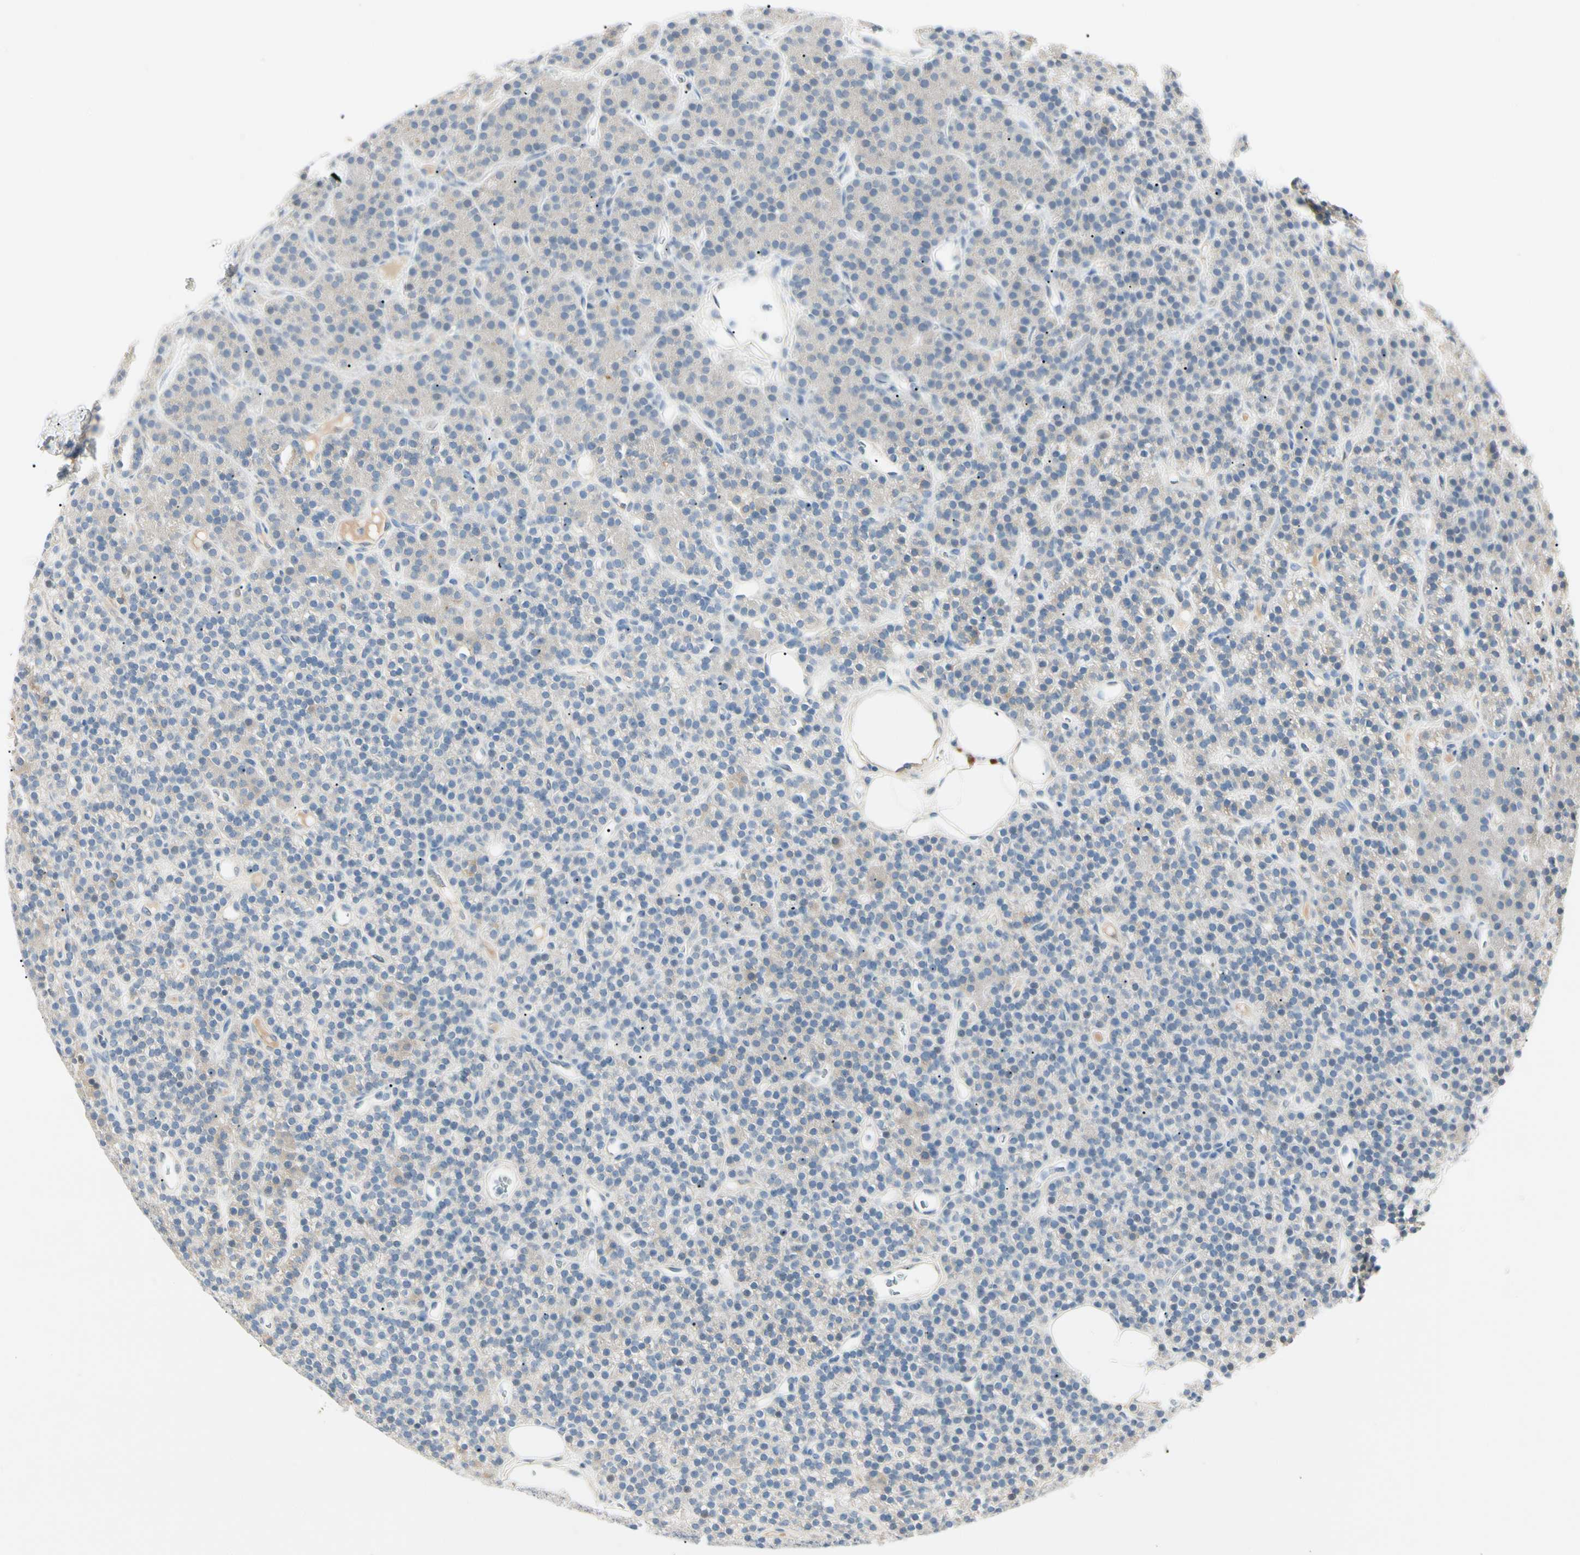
{"staining": {"intensity": "weak", "quantity": ">75%", "location": "cytoplasmic/membranous"}, "tissue": "parathyroid gland", "cell_type": "Glandular cells", "image_type": "normal", "snomed": [{"axis": "morphology", "description": "Normal tissue, NOS"}, {"axis": "morphology", "description": "Hyperplasia, NOS"}, {"axis": "topography", "description": "Parathyroid gland"}], "caption": "A brown stain highlights weak cytoplasmic/membranous expression of a protein in glandular cells of unremarkable parathyroid gland.", "gene": "ALDH18A1", "patient": {"sex": "male", "age": 44}}